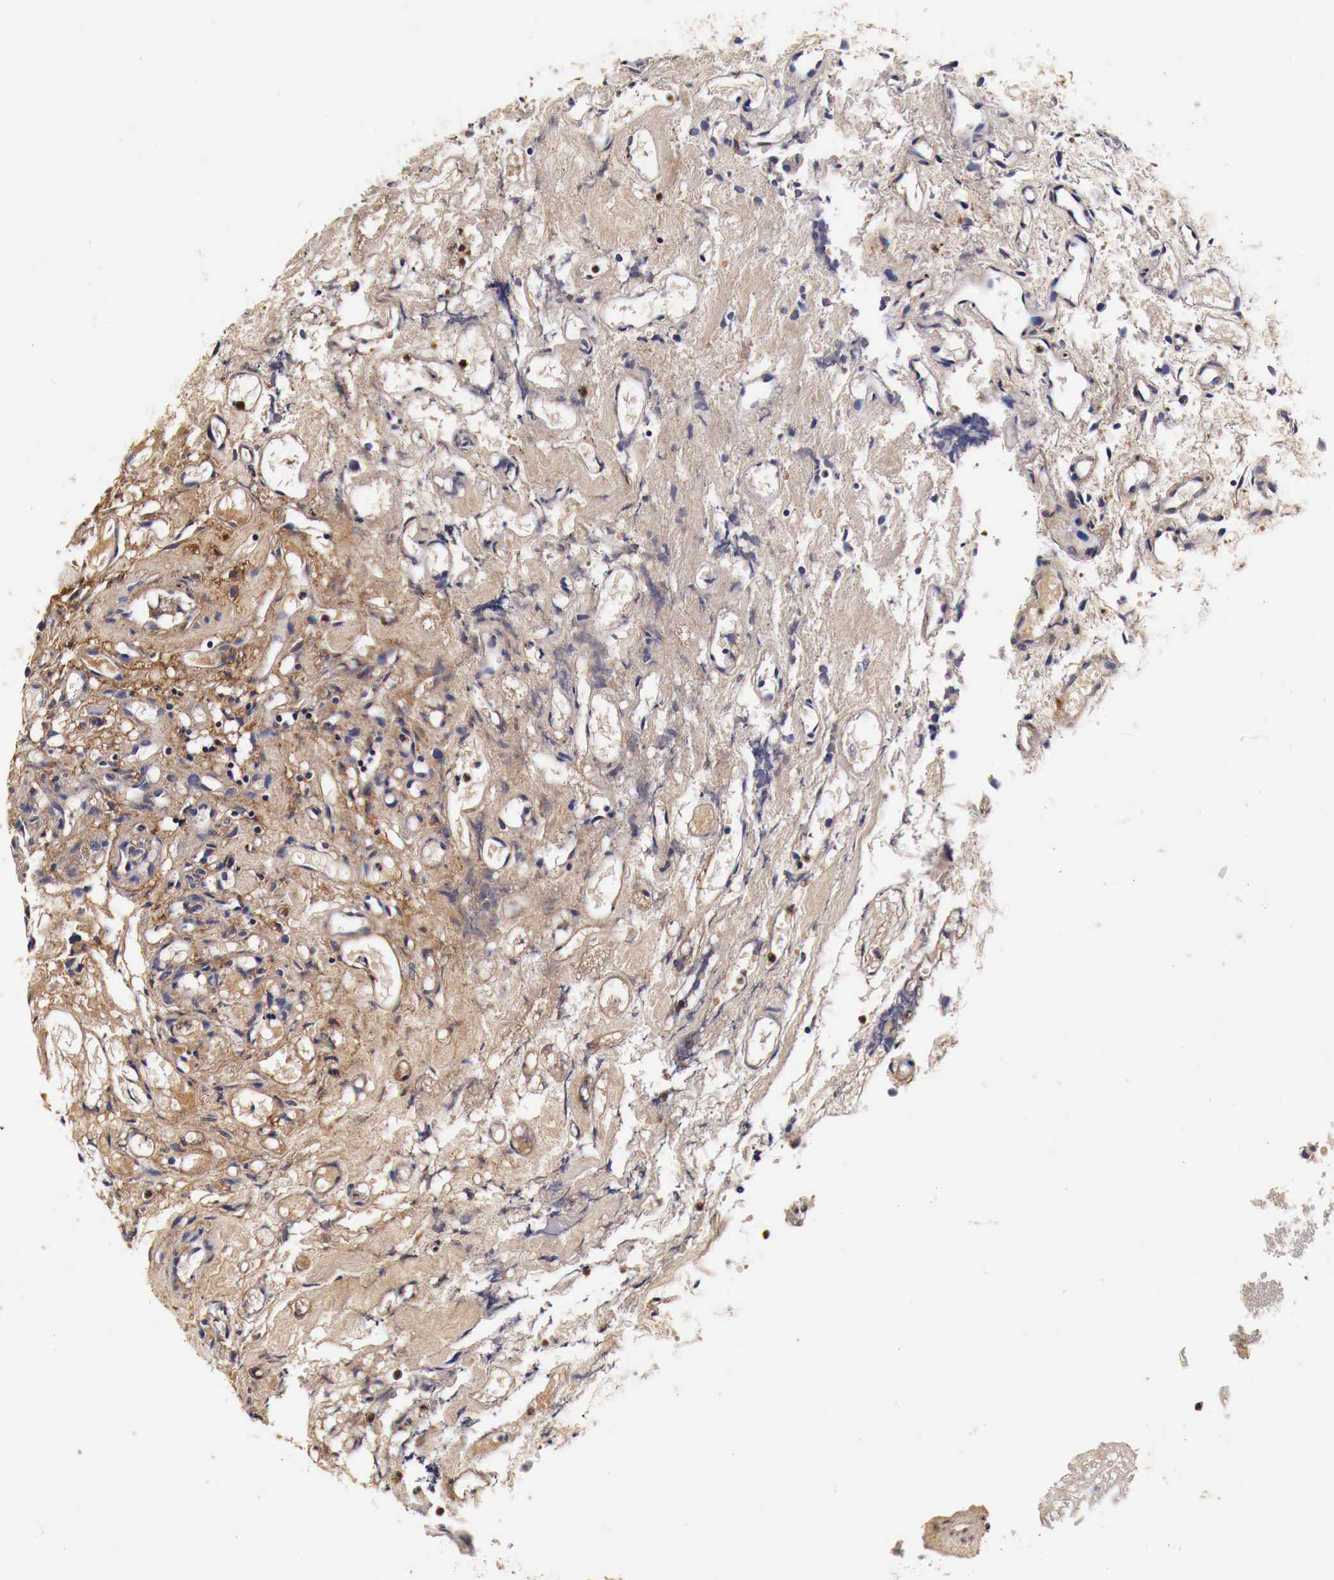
{"staining": {"intensity": "weak", "quantity": ">75%", "location": "cytoplasmic/membranous"}, "tissue": "glioma", "cell_type": "Tumor cells", "image_type": "cancer", "snomed": [{"axis": "morphology", "description": "Glioma, malignant, High grade"}, {"axis": "topography", "description": "Brain"}], "caption": "IHC micrograph of human malignant glioma (high-grade) stained for a protein (brown), which reveals low levels of weak cytoplasmic/membranous positivity in approximately >75% of tumor cells.", "gene": "RP2", "patient": {"sex": "male", "age": 77}}